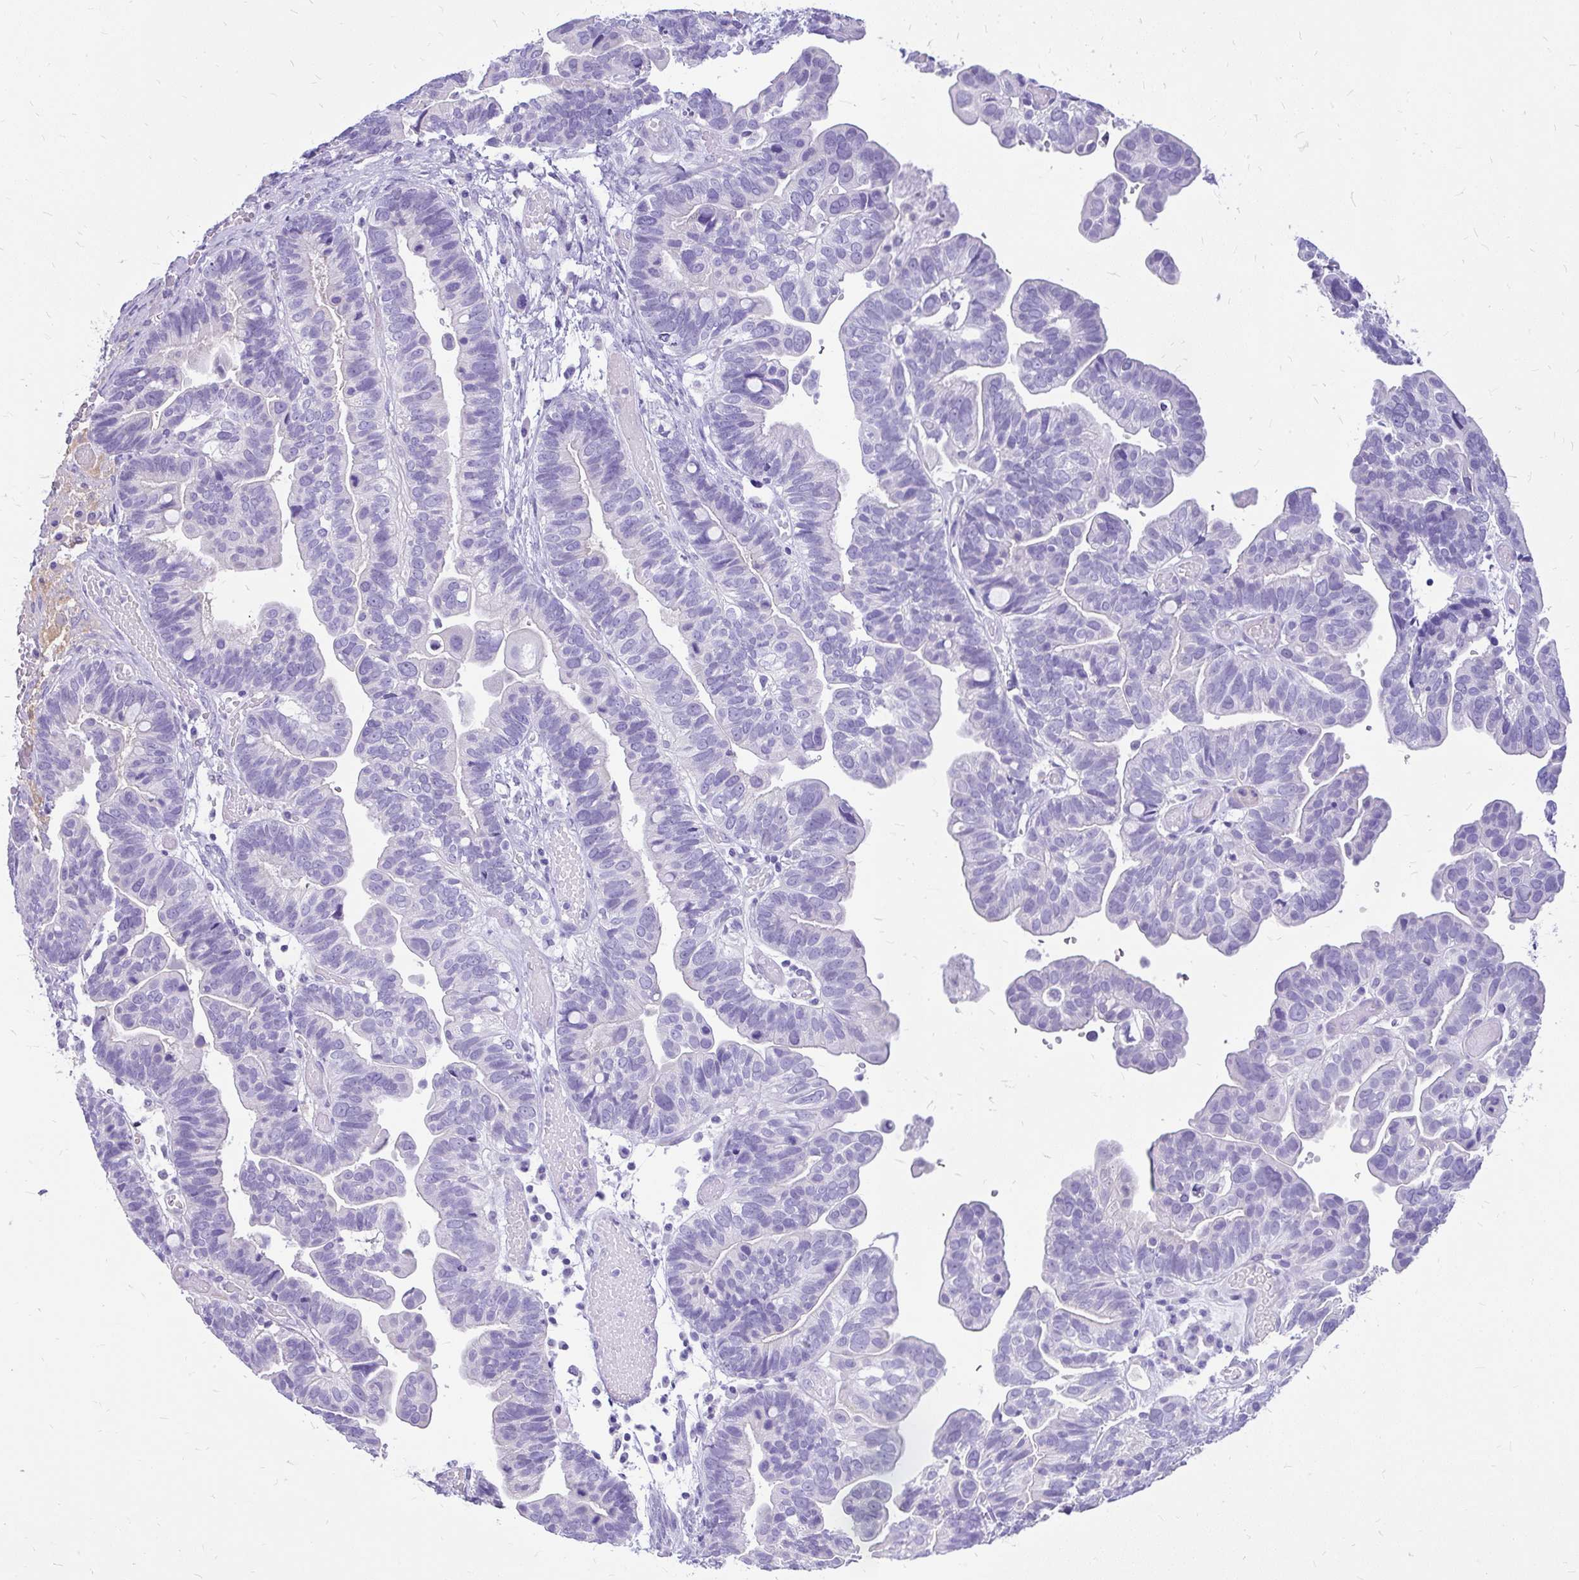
{"staining": {"intensity": "negative", "quantity": "none", "location": "none"}, "tissue": "ovarian cancer", "cell_type": "Tumor cells", "image_type": "cancer", "snomed": [{"axis": "morphology", "description": "Cystadenocarcinoma, serous, NOS"}, {"axis": "topography", "description": "Ovary"}], "caption": "This image is of ovarian serous cystadenocarcinoma stained with immunohistochemistry to label a protein in brown with the nuclei are counter-stained blue. There is no expression in tumor cells.", "gene": "MAP1LC3A", "patient": {"sex": "female", "age": 56}}